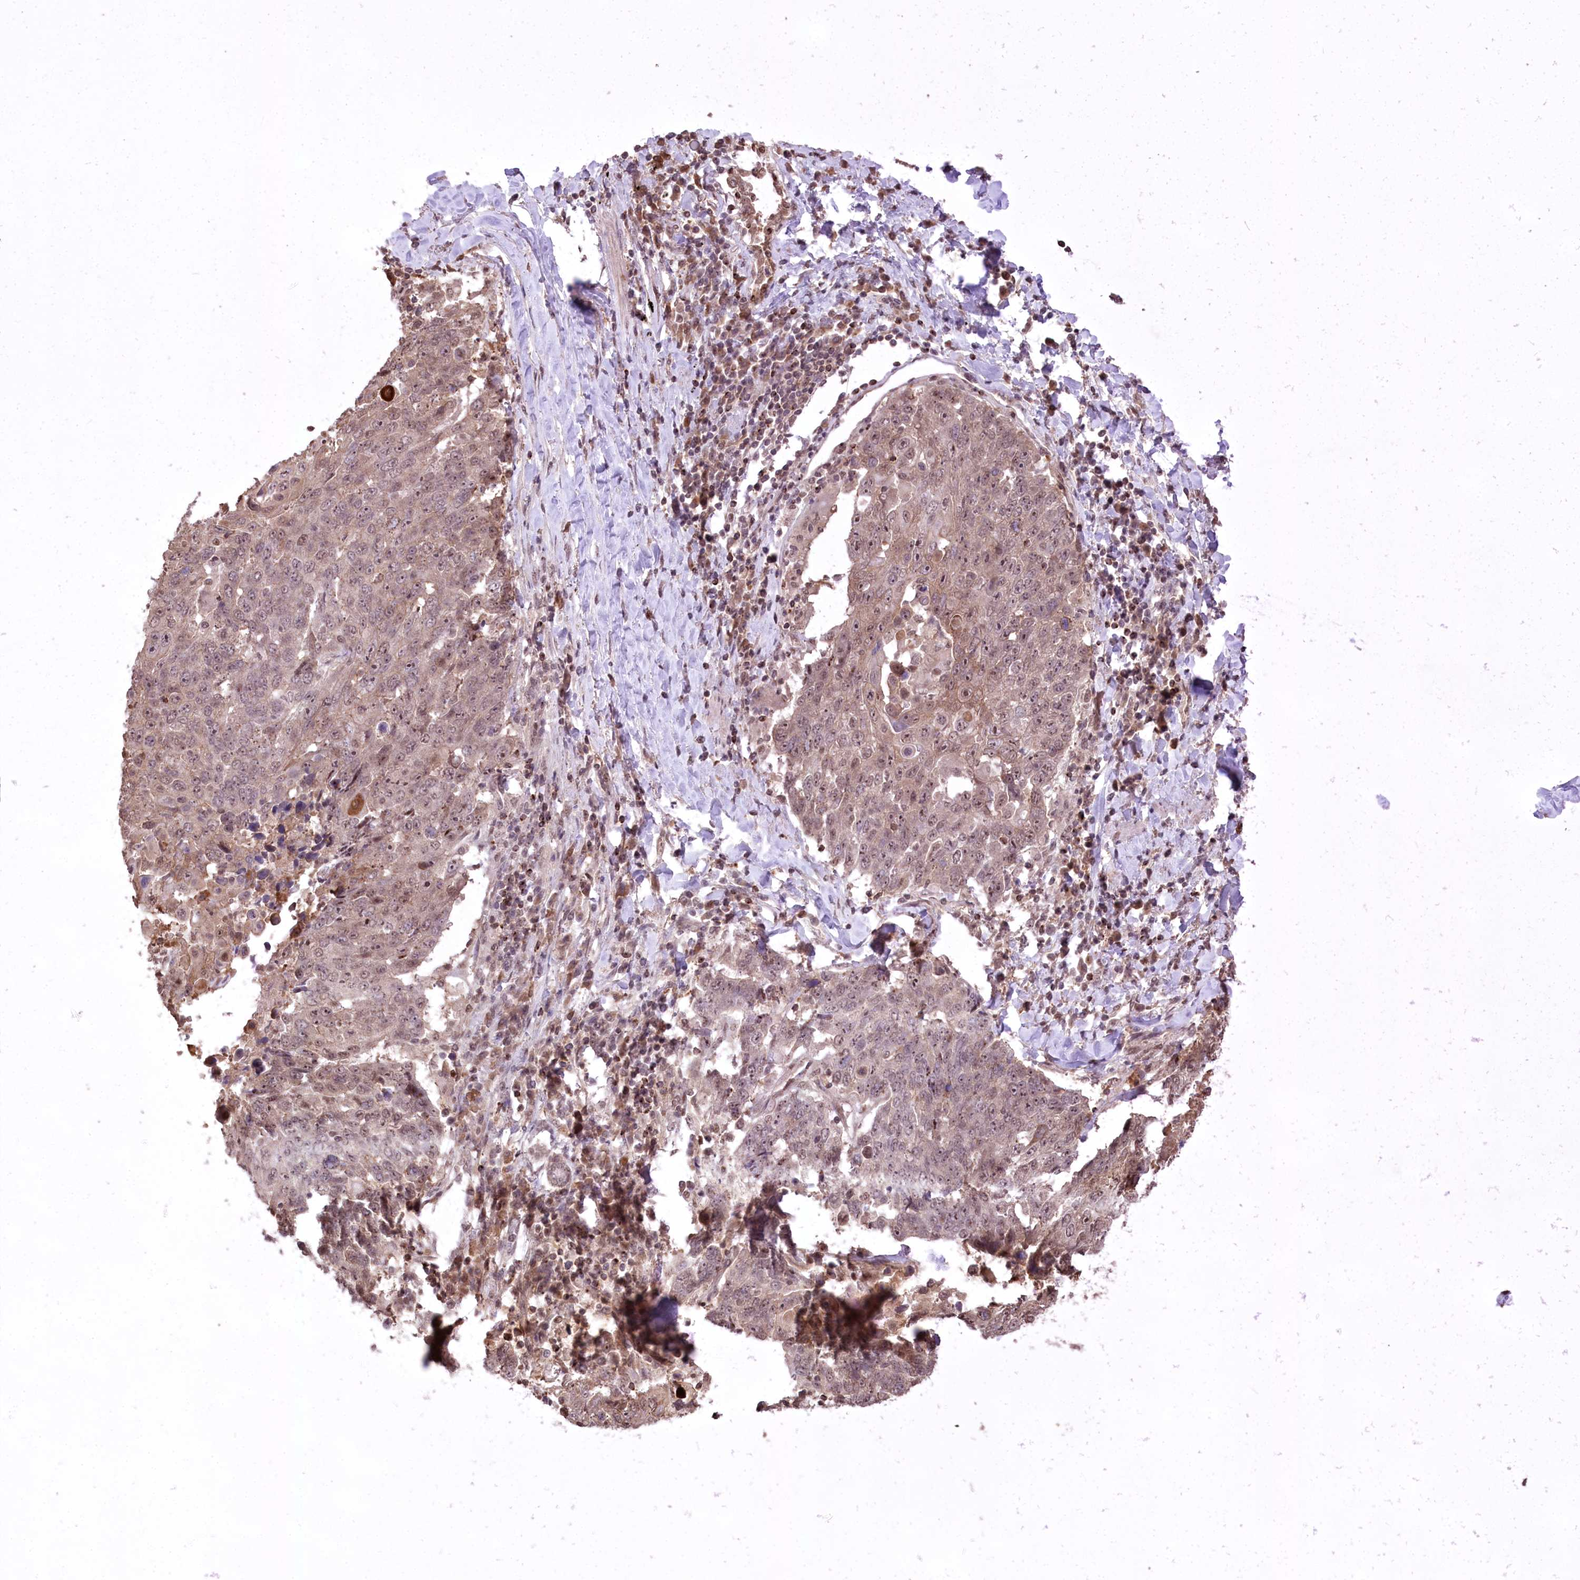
{"staining": {"intensity": "moderate", "quantity": ">75%", "location": "cytoplasmic/membranous,nuclear"}, "tissue": "lung cancer", "cell_type": "Tumor cells", "image_type": "cancer", "snomed": [{"axis": "morphology", "description": "Squamous cell carcinoma, NOS"}, {"axis": "topography", "description": "Lung"}], "caption": "This is a histology image of immunohistochemistry (IHC) staining of squamous cell carcinoma (lung), which shows moderate staining in the cytoplasmic/membranous and nuclear of tumor cells.", "gene": "CCSER2", "patient": {"sex": "male", "age": 66}}